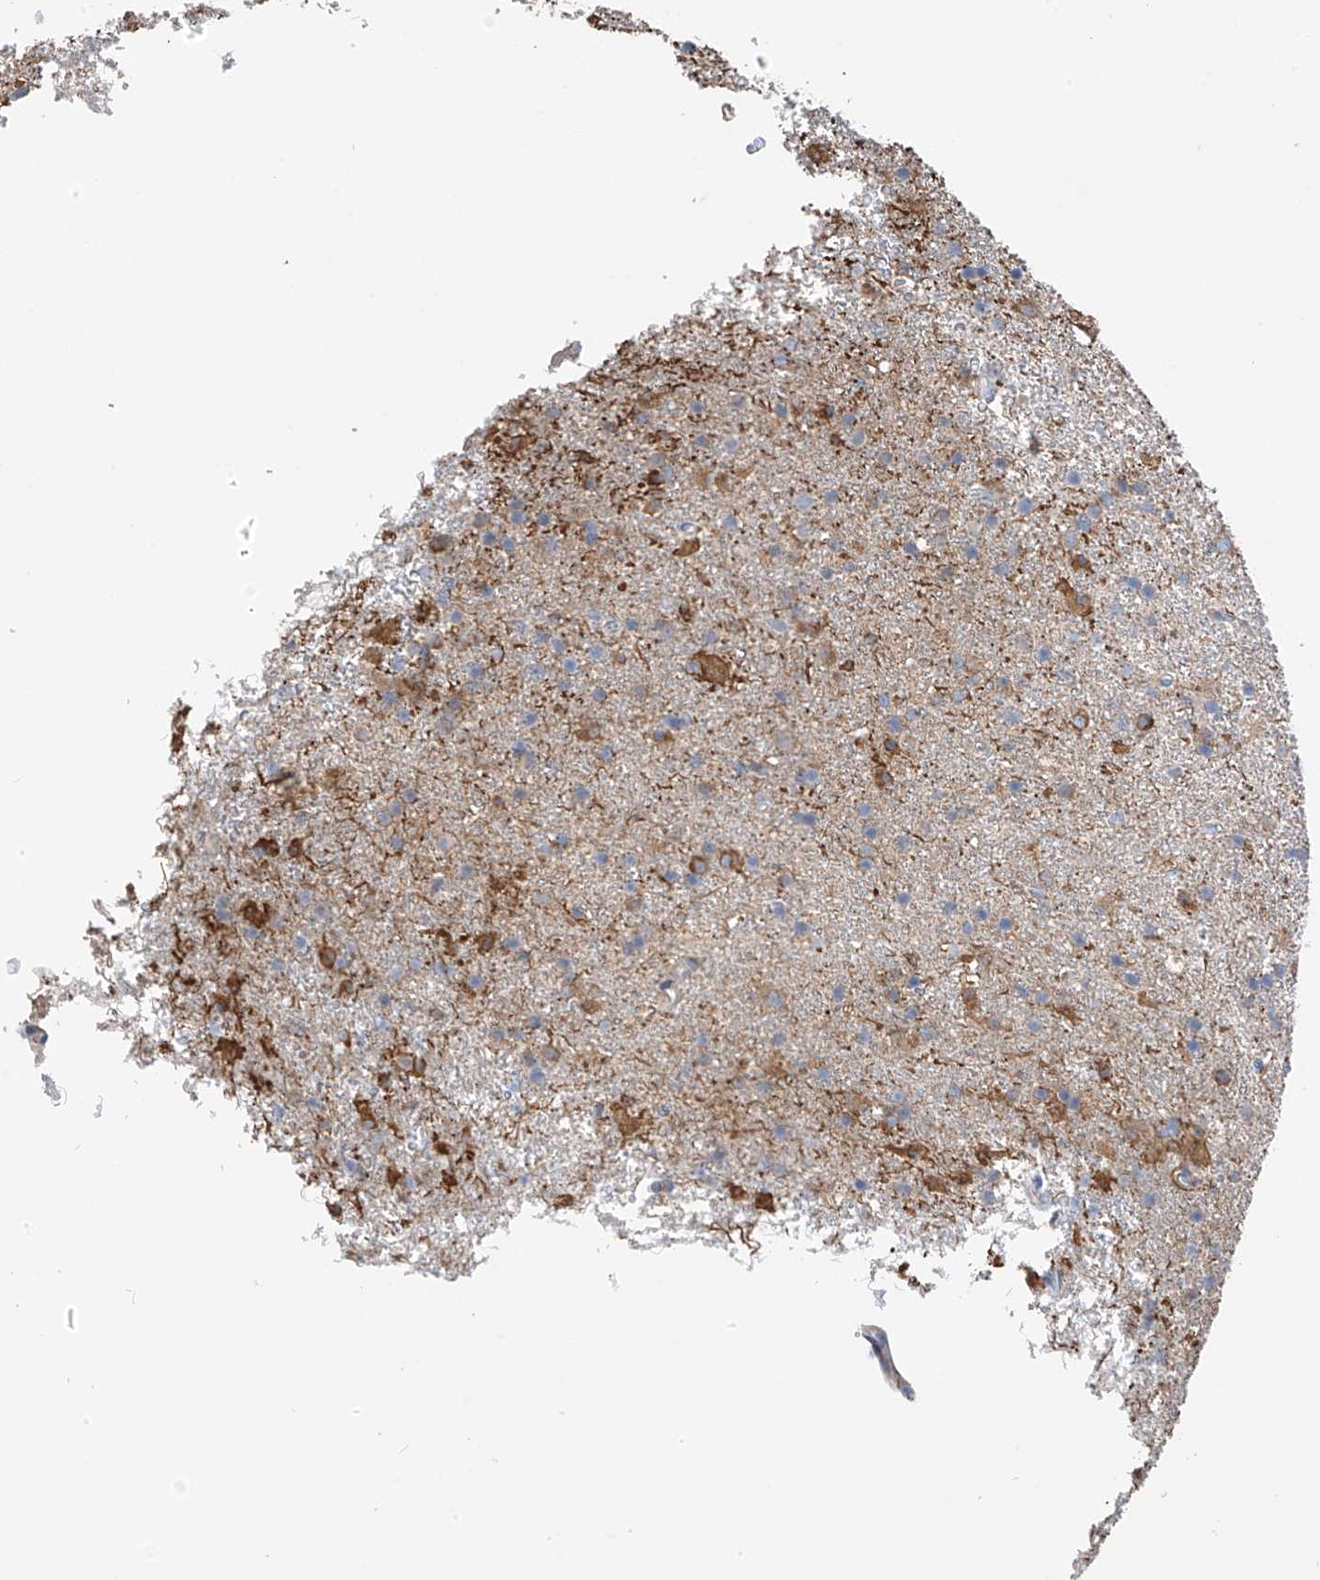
{"staining": {"intensity": "moderate", "quantity": "<25%", "location": "cytoplasmic/membranous"}, "tissue": "glioma", "cell_type": "Tumor cells", "image_type": "cancer", "snomed": [{"axis": "morphology", "description": "Glioma, malignant, Low grade"}, {"axis": "topography", "description": "Brain"}], "caption": "Glioma tissue reveals moderate cytoplasmic/membranous expression in approximately <25% of tumor cells", "gene": "GALNTL6", "patient": {"sex": "male", "age": 65}}